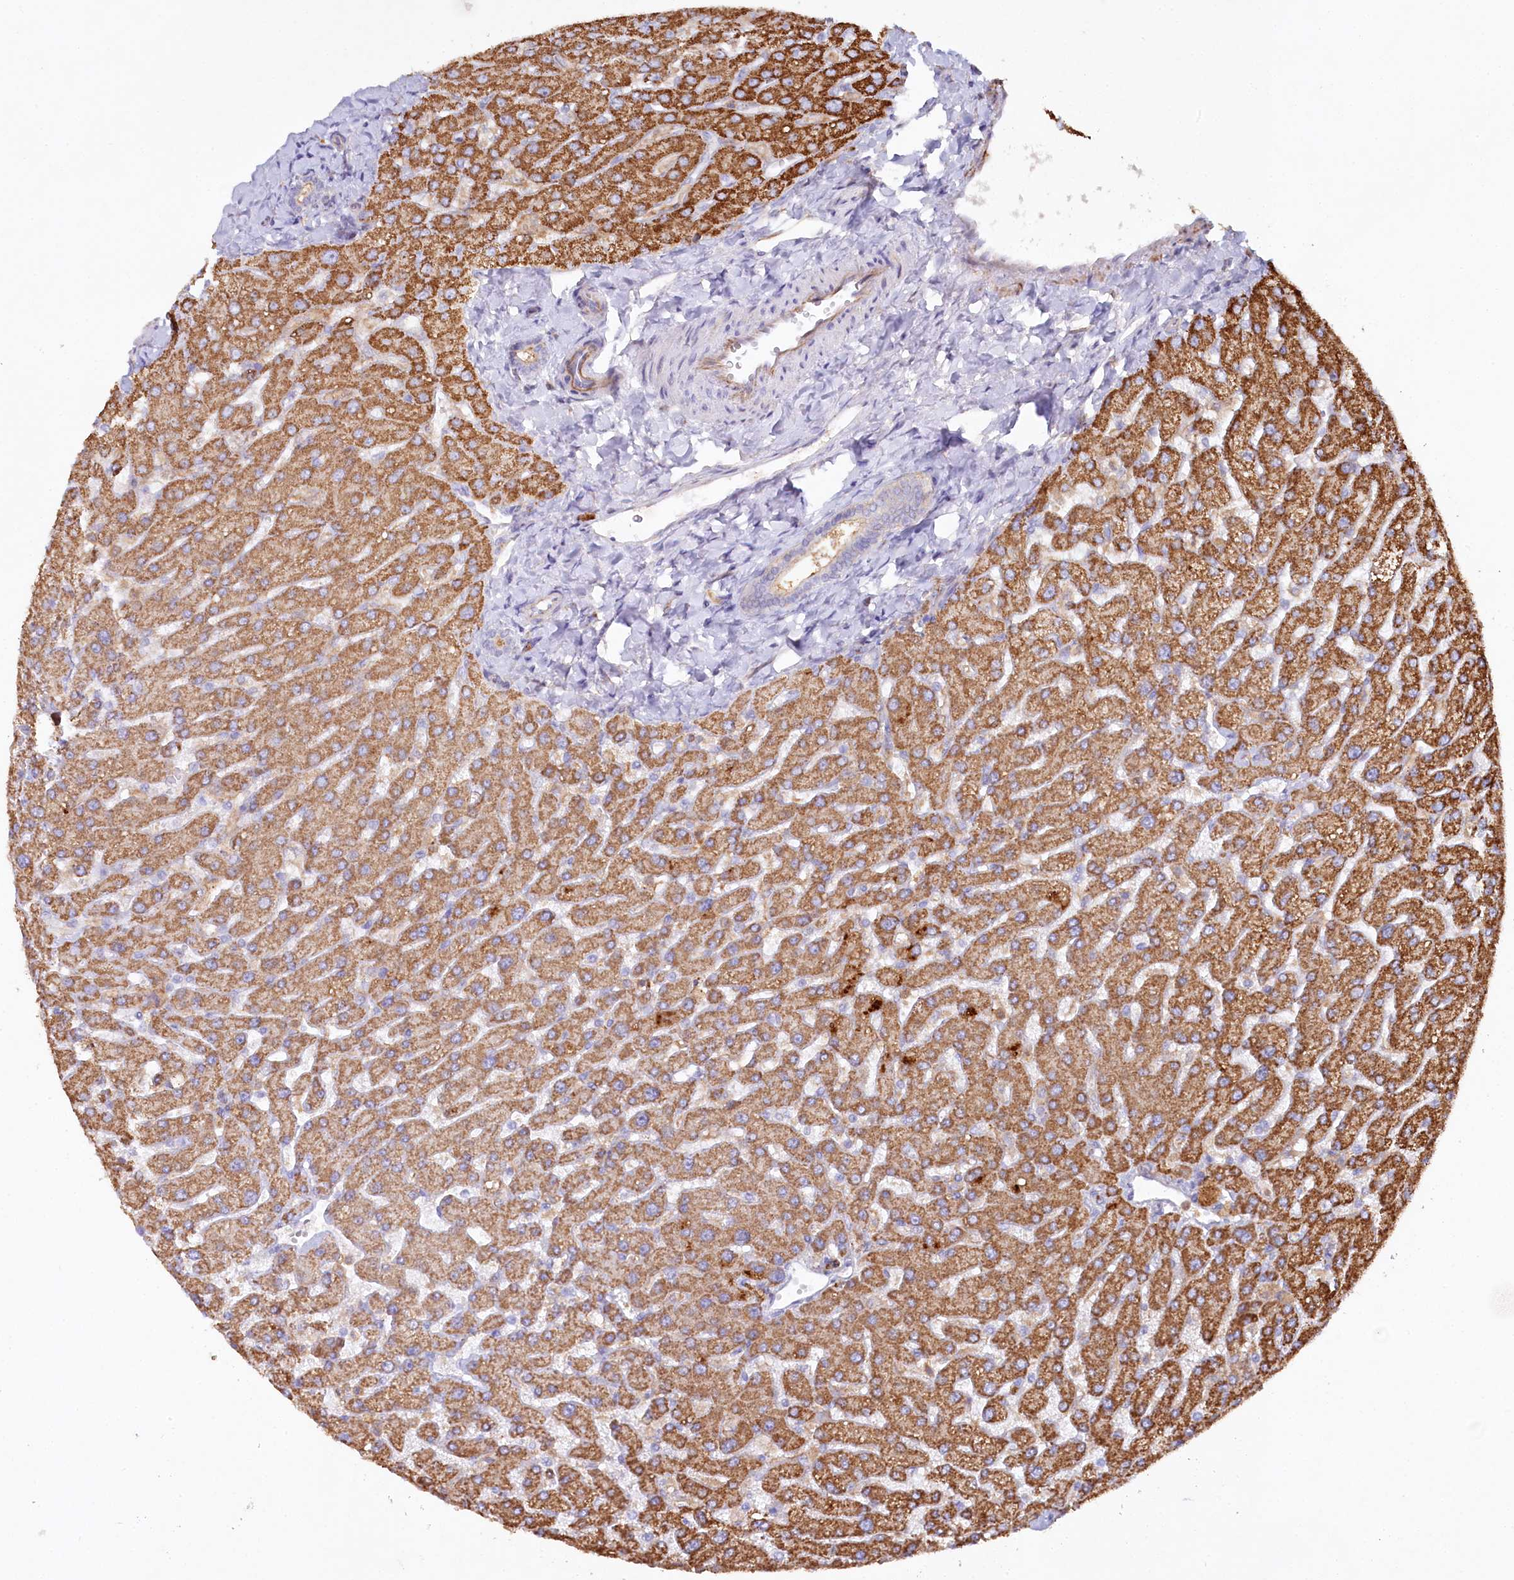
{"staining": {"intensity": "weak", "quantity": "25%-75%", "location": "cytoplasmic/membranous"}, "tissue": "liver", "cell_type": "Cholangiocytes", "image_type": "normal", "snomed": [{"axis": "morphology", "description": "Normal tissue, NOS"}, {"axis": "topography", "description": "Liver"}], "caption": "Brown immunohistochemical staining in benign human liver displays weak cytoplasmic/membranous positivity in about 25%-75% of cholangiocytes.", "gene": "ALDH3B1", "patient": {"sex": "male", "age": 55}}